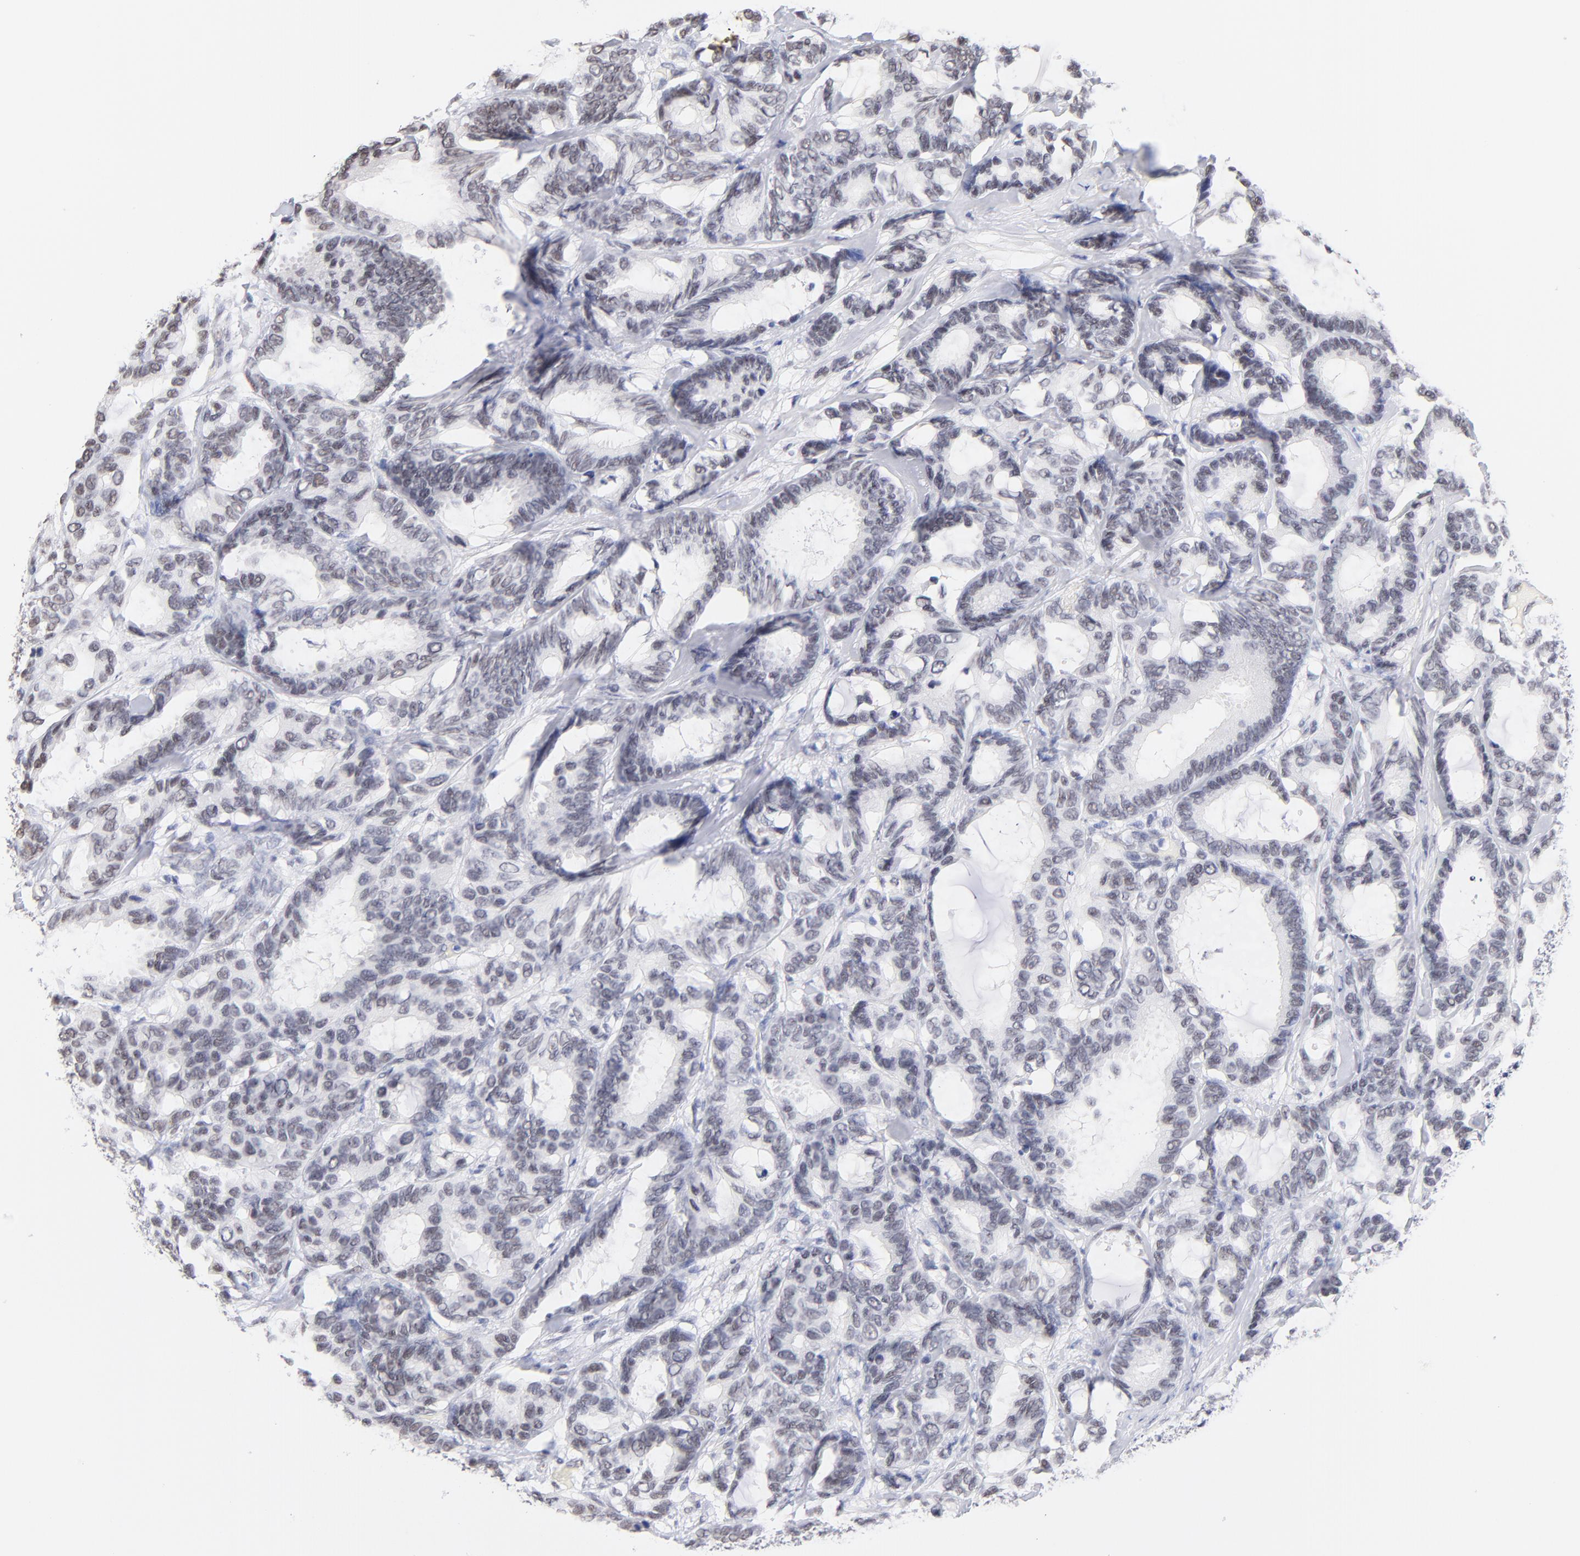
{"staining": {"intensity": "negative", "quantity": "none", "location": "none"}, "tissue": "breast cancer", "cell_type": "Tumor cells", "image_type": "cancer", "snomed": [{"axis": "morphology", "description": "Duct carcinoma"}, {"axis": "topography", "description": "Breast"}], "caption": "Immunohistochemistry histopathology image of neoplastic tissue: breast cancer stained with DAB (3,3'-diaminobenzidine) demonstrates no significant protein expression in tumor cells.", "gene": "ZNF74", "patient": {"sex": "female", "age": 87}}